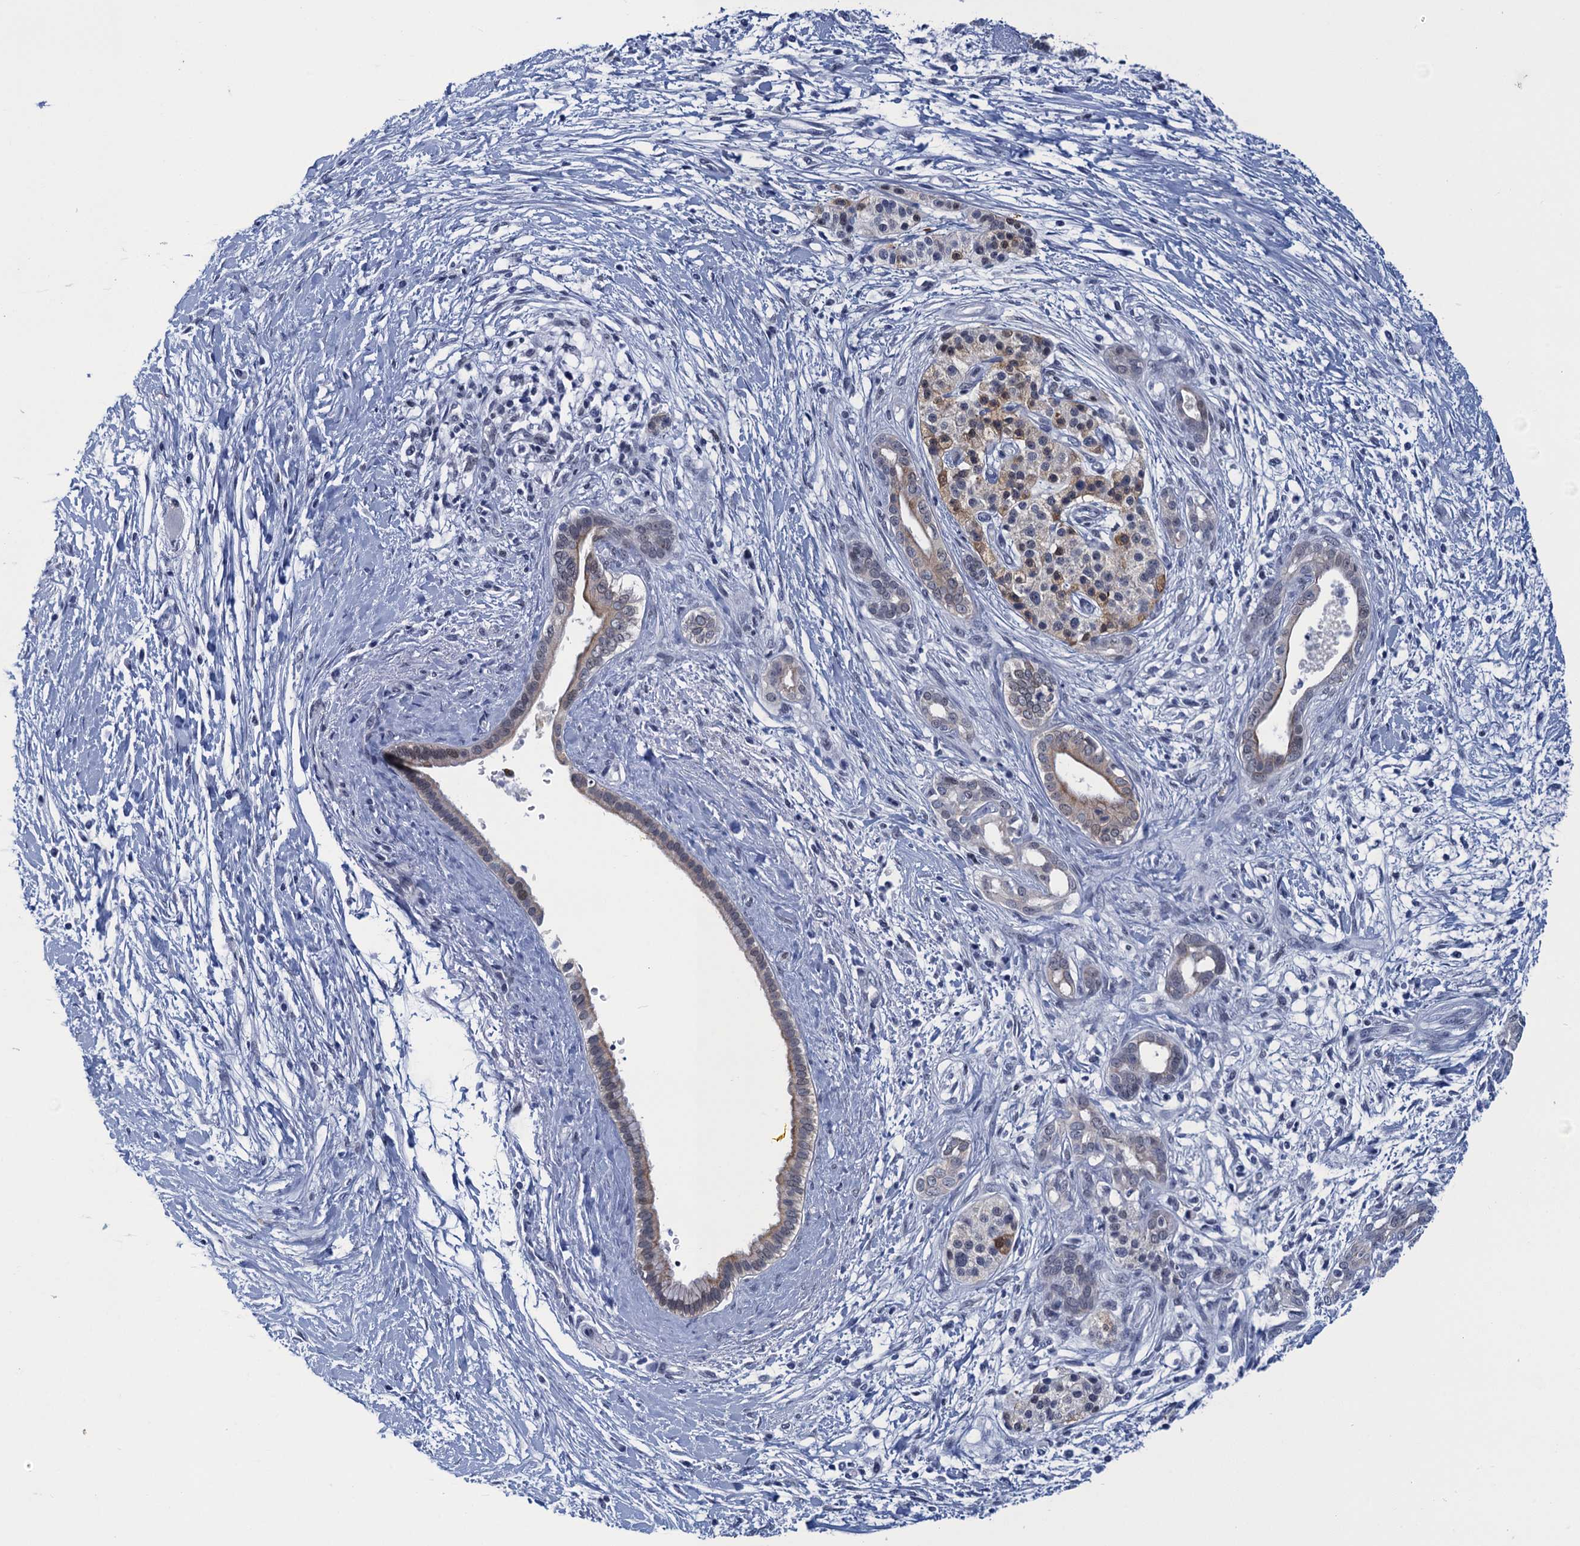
{"staining": {"intensity": "weak", "quantity": "<25%", "location": "cytoplasmic/membranous"}, "tissue": "pancreatic cancer", "cell_type": "Tumor cells", "image_type": "cancer", "snomed": [{"axis": "morphology", "description": "Adenocarcinoma, NOS"}, {"axis": "topography", "description": "Pancreas"}], "caption": "Immunohistochemical staining of adenocarcinoma (pancreatic) shows no significant staining in tumor cells.", "gene": "GINS3", "patient": {"sex": "male", "age": 58}}